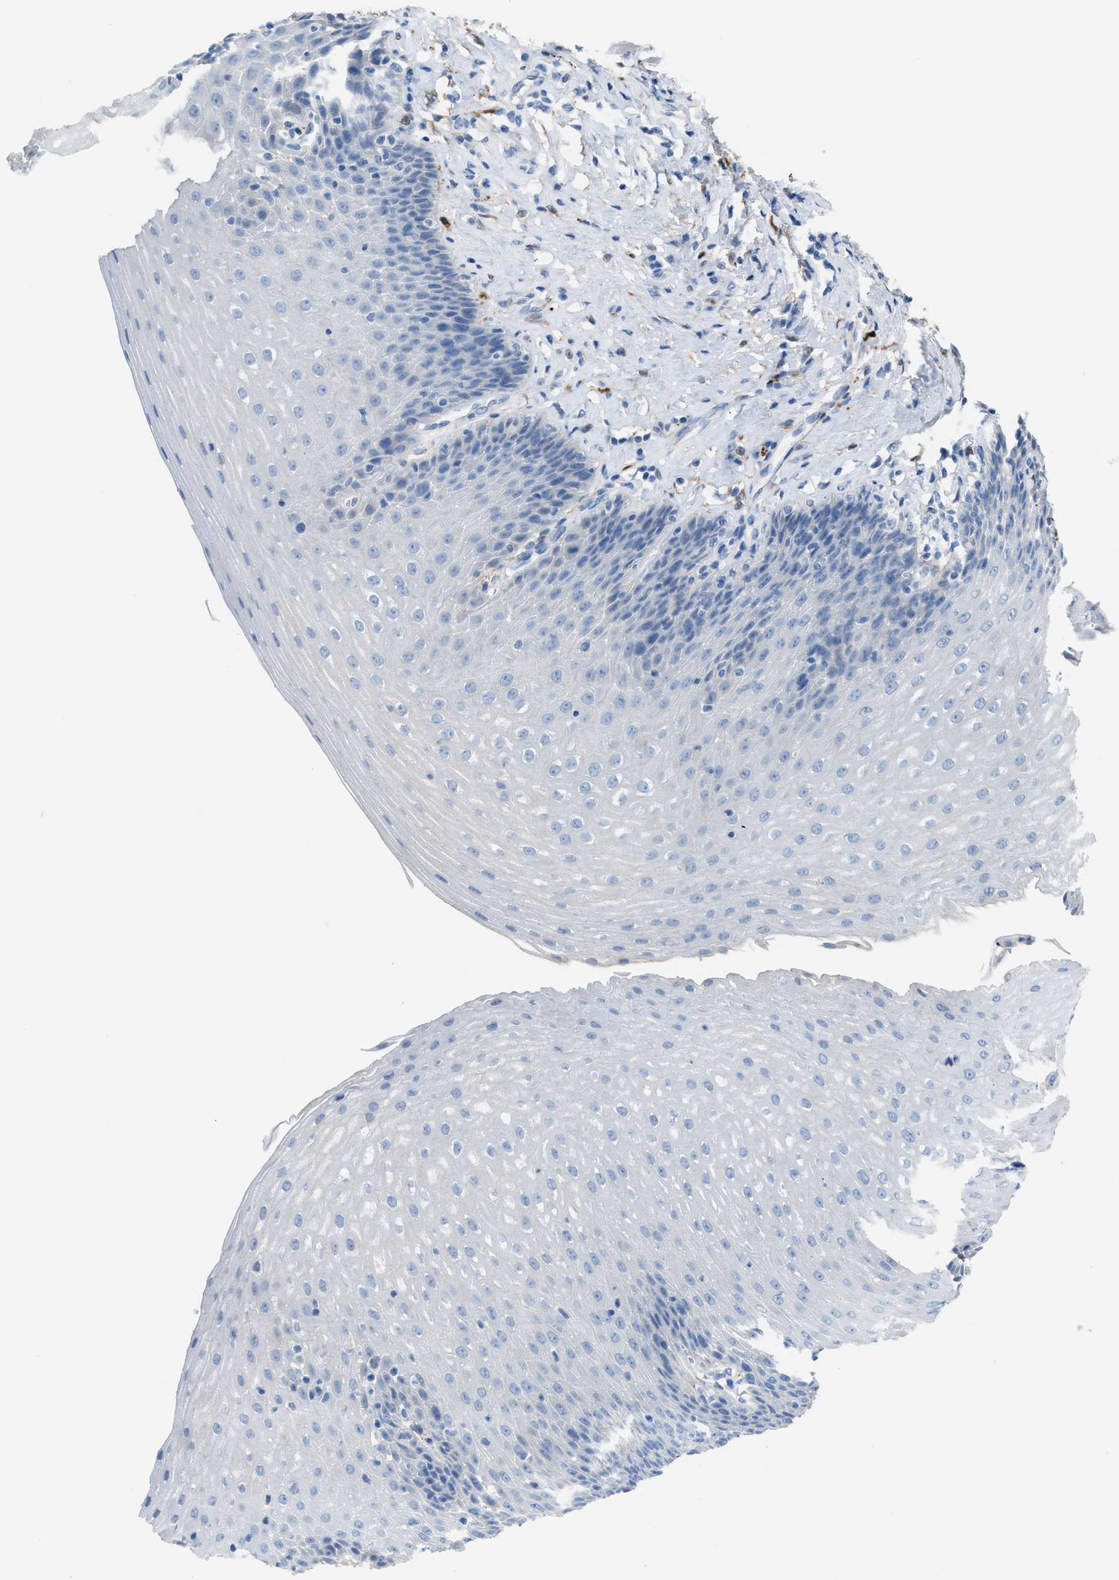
{"staining": {"intensity": "negative", "quantity": "none", "location": "none"}, "tissue": "esophagus", "cell_type": "Squamous epithelial cells", "image_type": "normal", "snomed": [{"axis": "morphology", "description": "Normal tissue, NOS"}, {"axis": "topography", "description": "Esophagus"}], "caption": "There is no significant expression in squamous epithelial cells of esophagus. (DAB immunohistochemistry visualized using brightfield microscopy, high magnification).", "gene": "ASPA", "patient": {"sex": "female", "age": 61}}